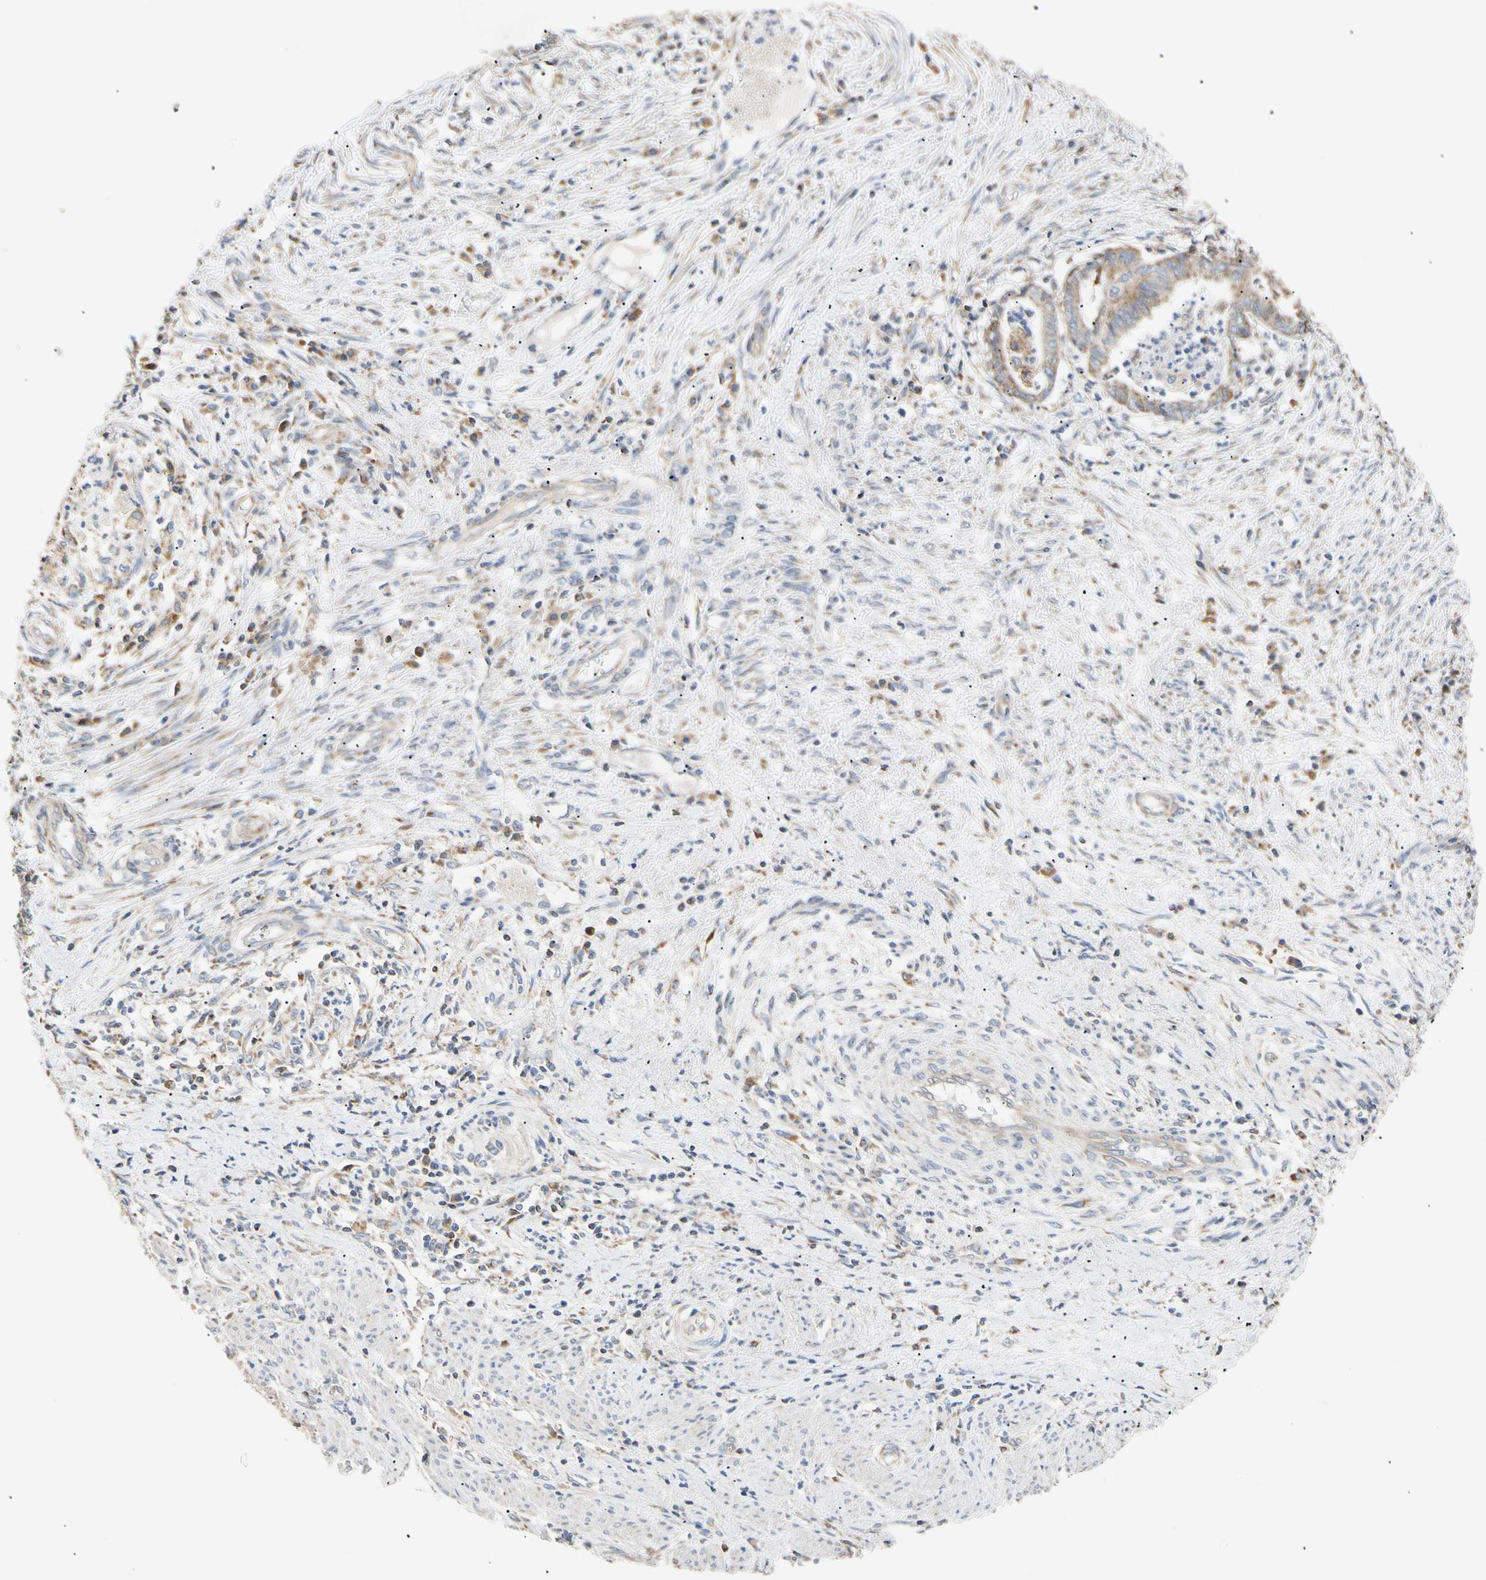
{"staining": {"intensity": "moderate", "quantity": ">75%", "location": "cytoplasmic/membranous"}, "tissue": "endometrial cancer", "cell_type": "Tumor cells", "image_type": "cancer", "snomed": [{"axis": "morphology", "description": "Necrosis, NOS"}, {"axis": "morphology", "description": "Adenocarcinoma, NOS"}, {"axis": "topography", "description": "Endometrium"}], "caption": "Immunohistochemistry (IHC) photomicrograph of neoplastic tissue: endometrial cancer stained using immunohistochemistry (IHC) displays medium levels of moderate protein expression localized specifically in the cytoplasmic/membranous of tumor cells, appearing as a cytoplasmic/membranous brown color.", "gene": "PLGRKT", "patient": {"sex": "female", "age": 79}}